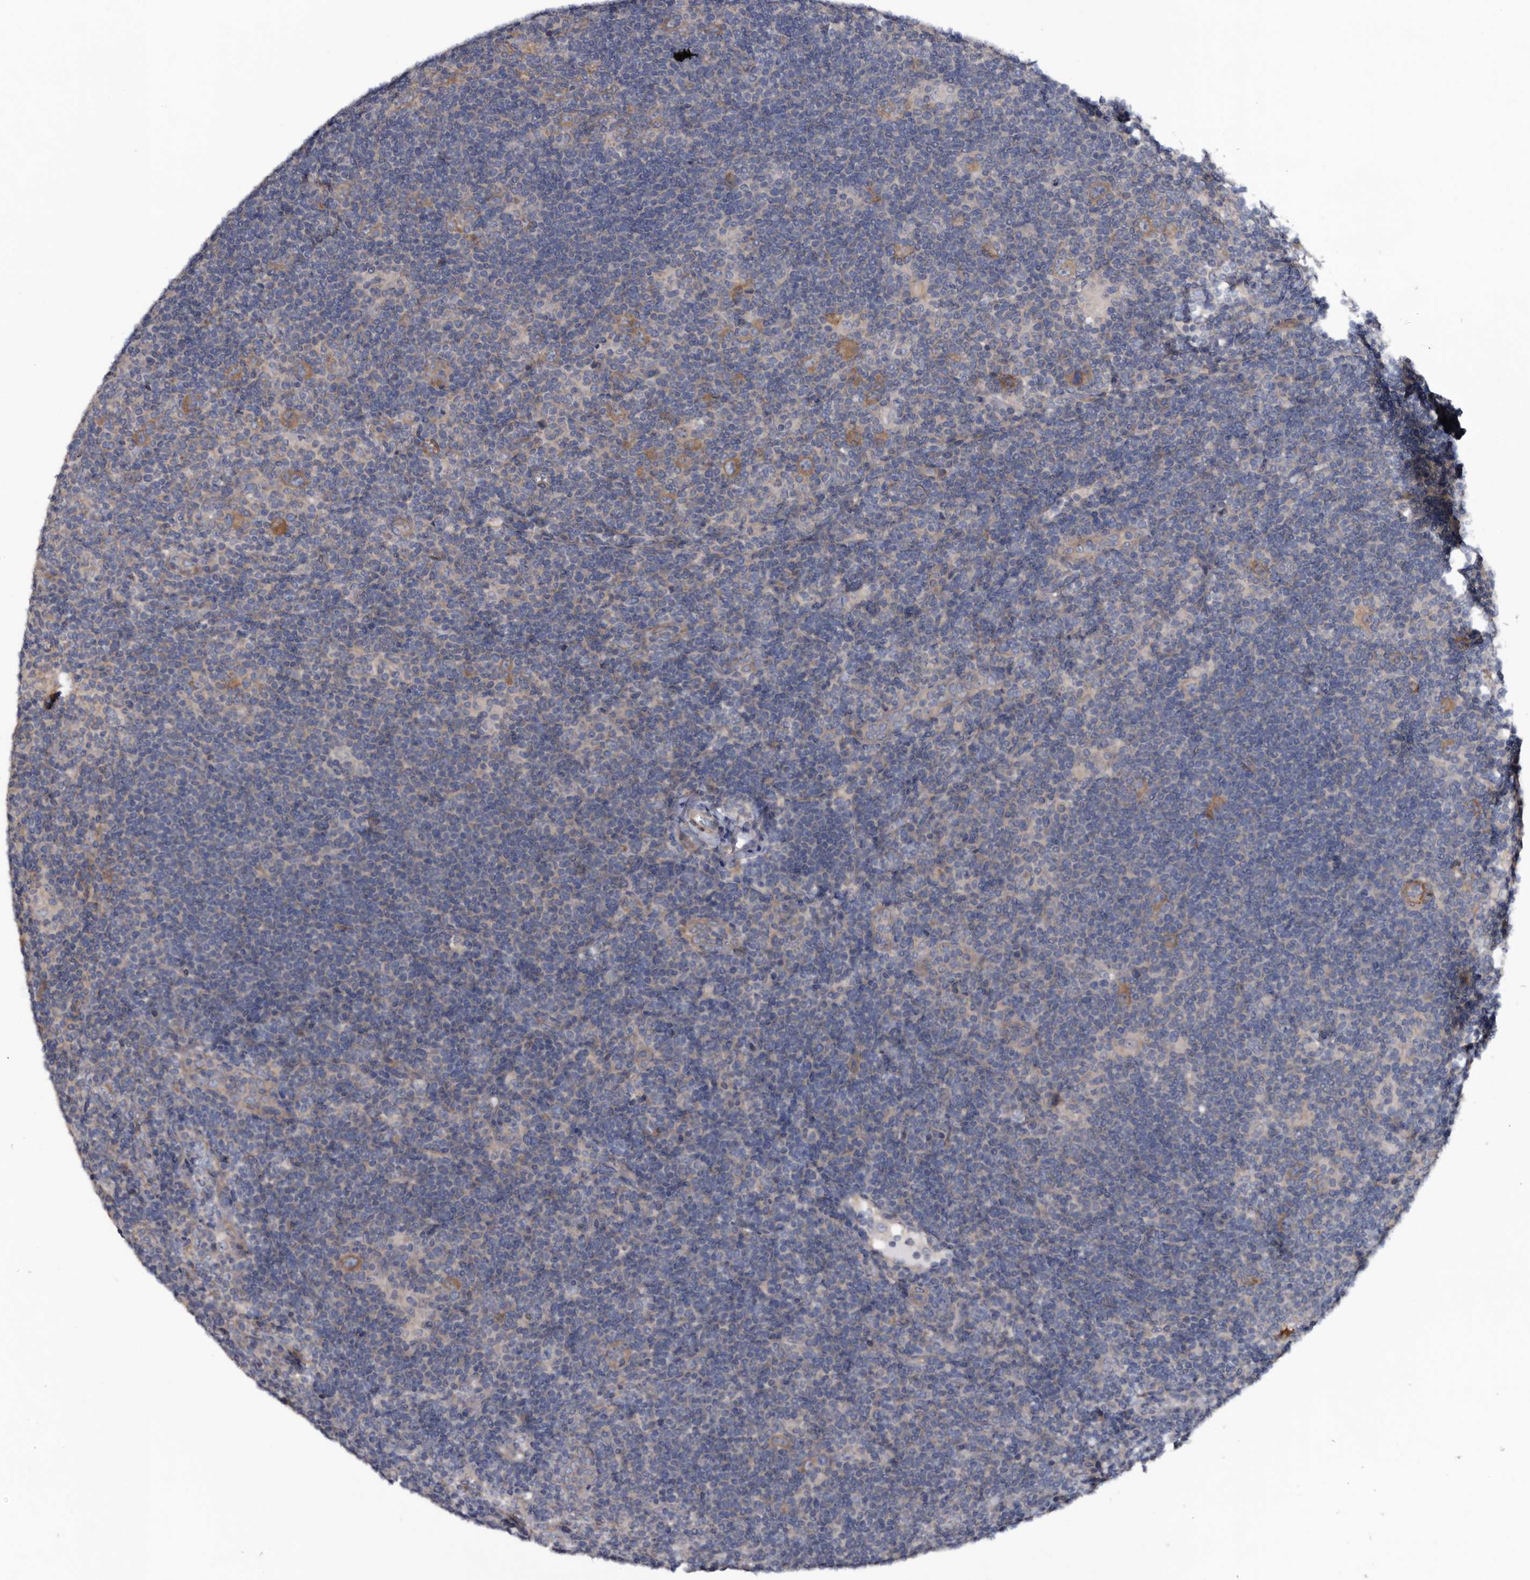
{"staining": {"intensity": "weak", "quantity": ">75%", "location": "cytoplasmic/membranous"}, "tissue": "lymphoma", "cell_type": "Tumor cells", "image_type": "cancer", "snomed": [{"axis": "morphology", "description": "Hodgkin's disease, NOS"}, {"axis": "topography", "description": "Lymph node"}], "caption": "An IHC micrograph of neoplastic tissue is shown. Protein staining in brown highlights weak cytoplasmic/membranous positivity in lymphoma within tumor cells.", "gene": "IARS1", "patient": {"sex": "female", "age": 57}}